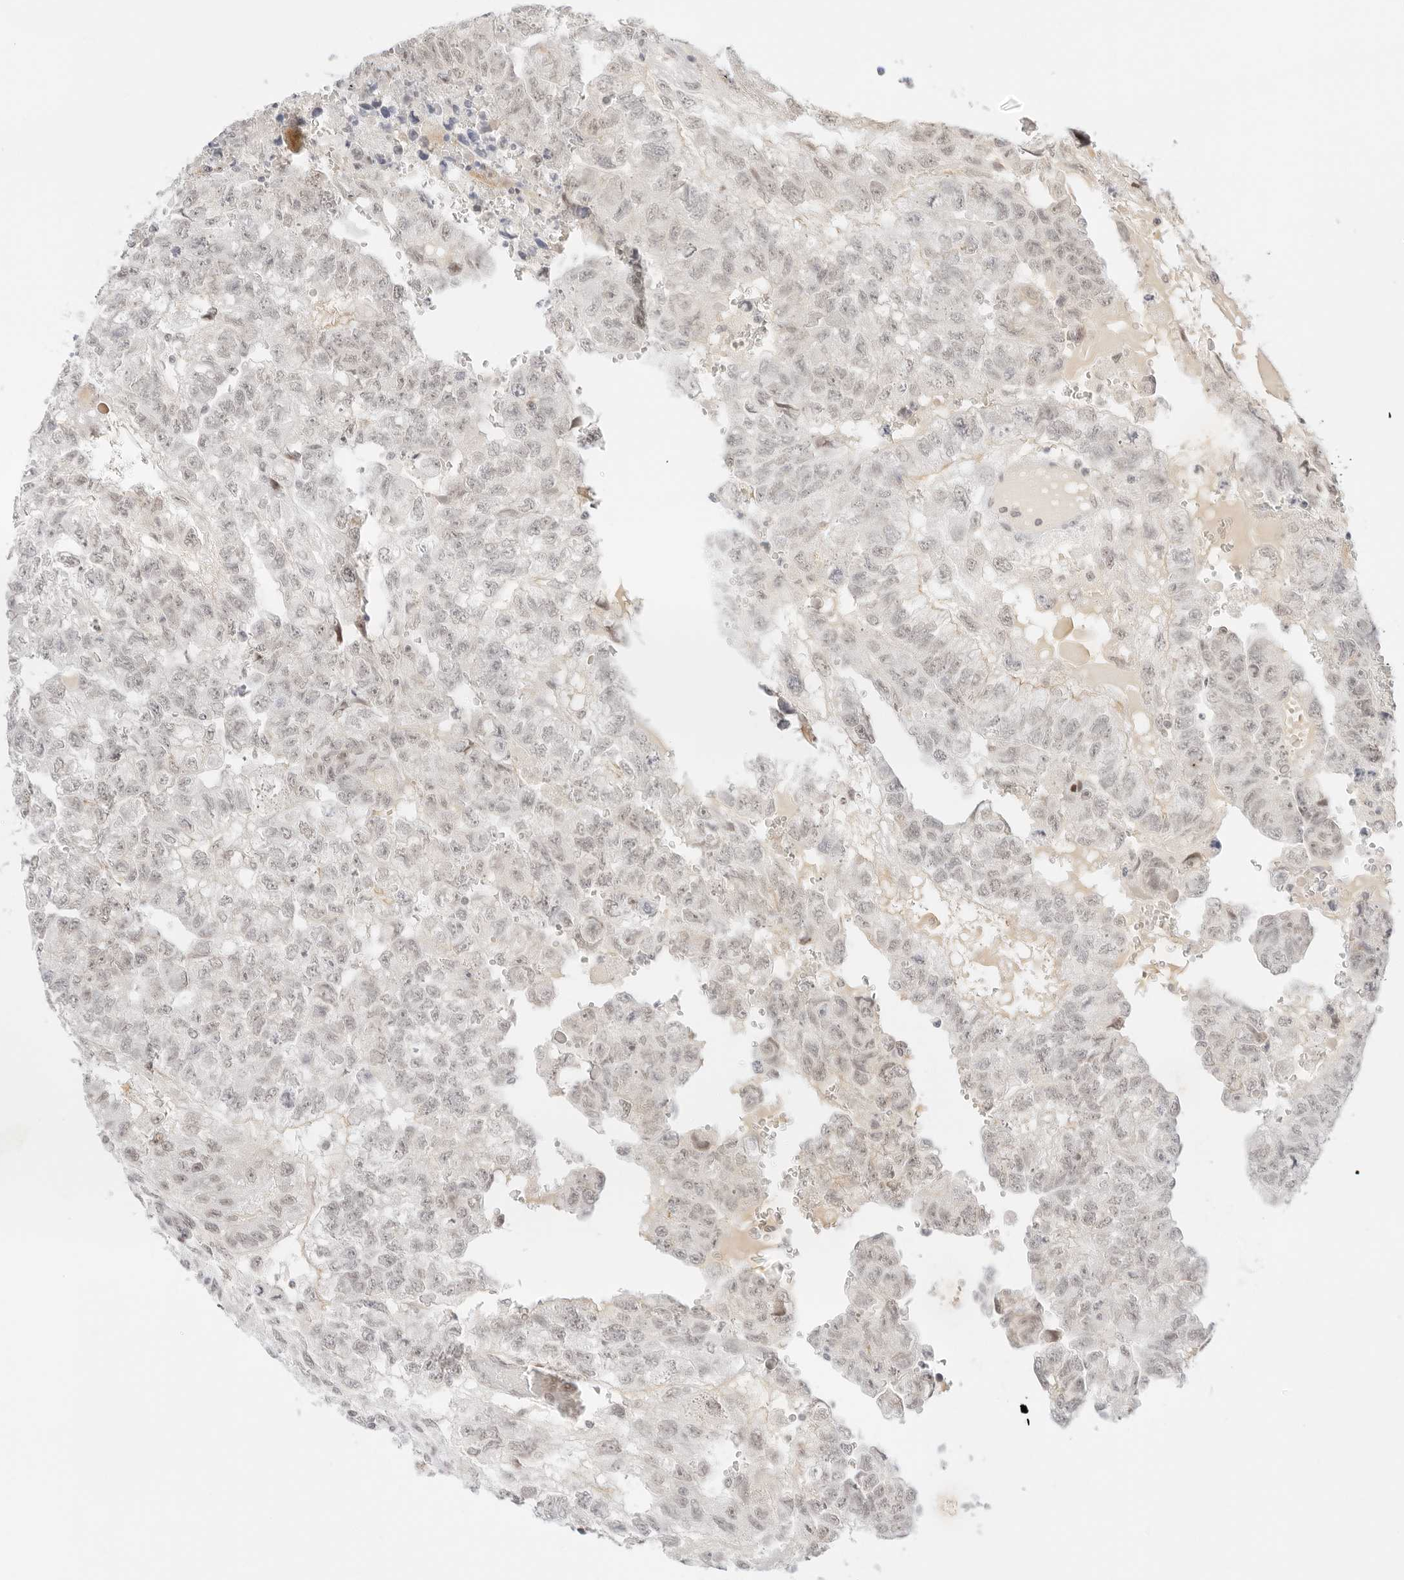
{"staining": {"intensity": "negative", "quantity": "none", "location": "none"}, "tissue": "testis cancer", "cell_type": "Tumor cells", "image_type": "cancer", "snomed": [{"axis": "morphology", "description": "Carcinoma, Embryonal, NOS"}, {"axis": "topography", "description": "Testis"}], "caption": "Immunohistochemistry (IHC) of embryonal carcinoma (testis) reveals no positivity in tumor cells. The staining is performed using DAB brown chromogen with nuclei counter-stained in using hematoxylin.", "gene": "ITGA6", "patient": {"sex": "male", "age": 36}}